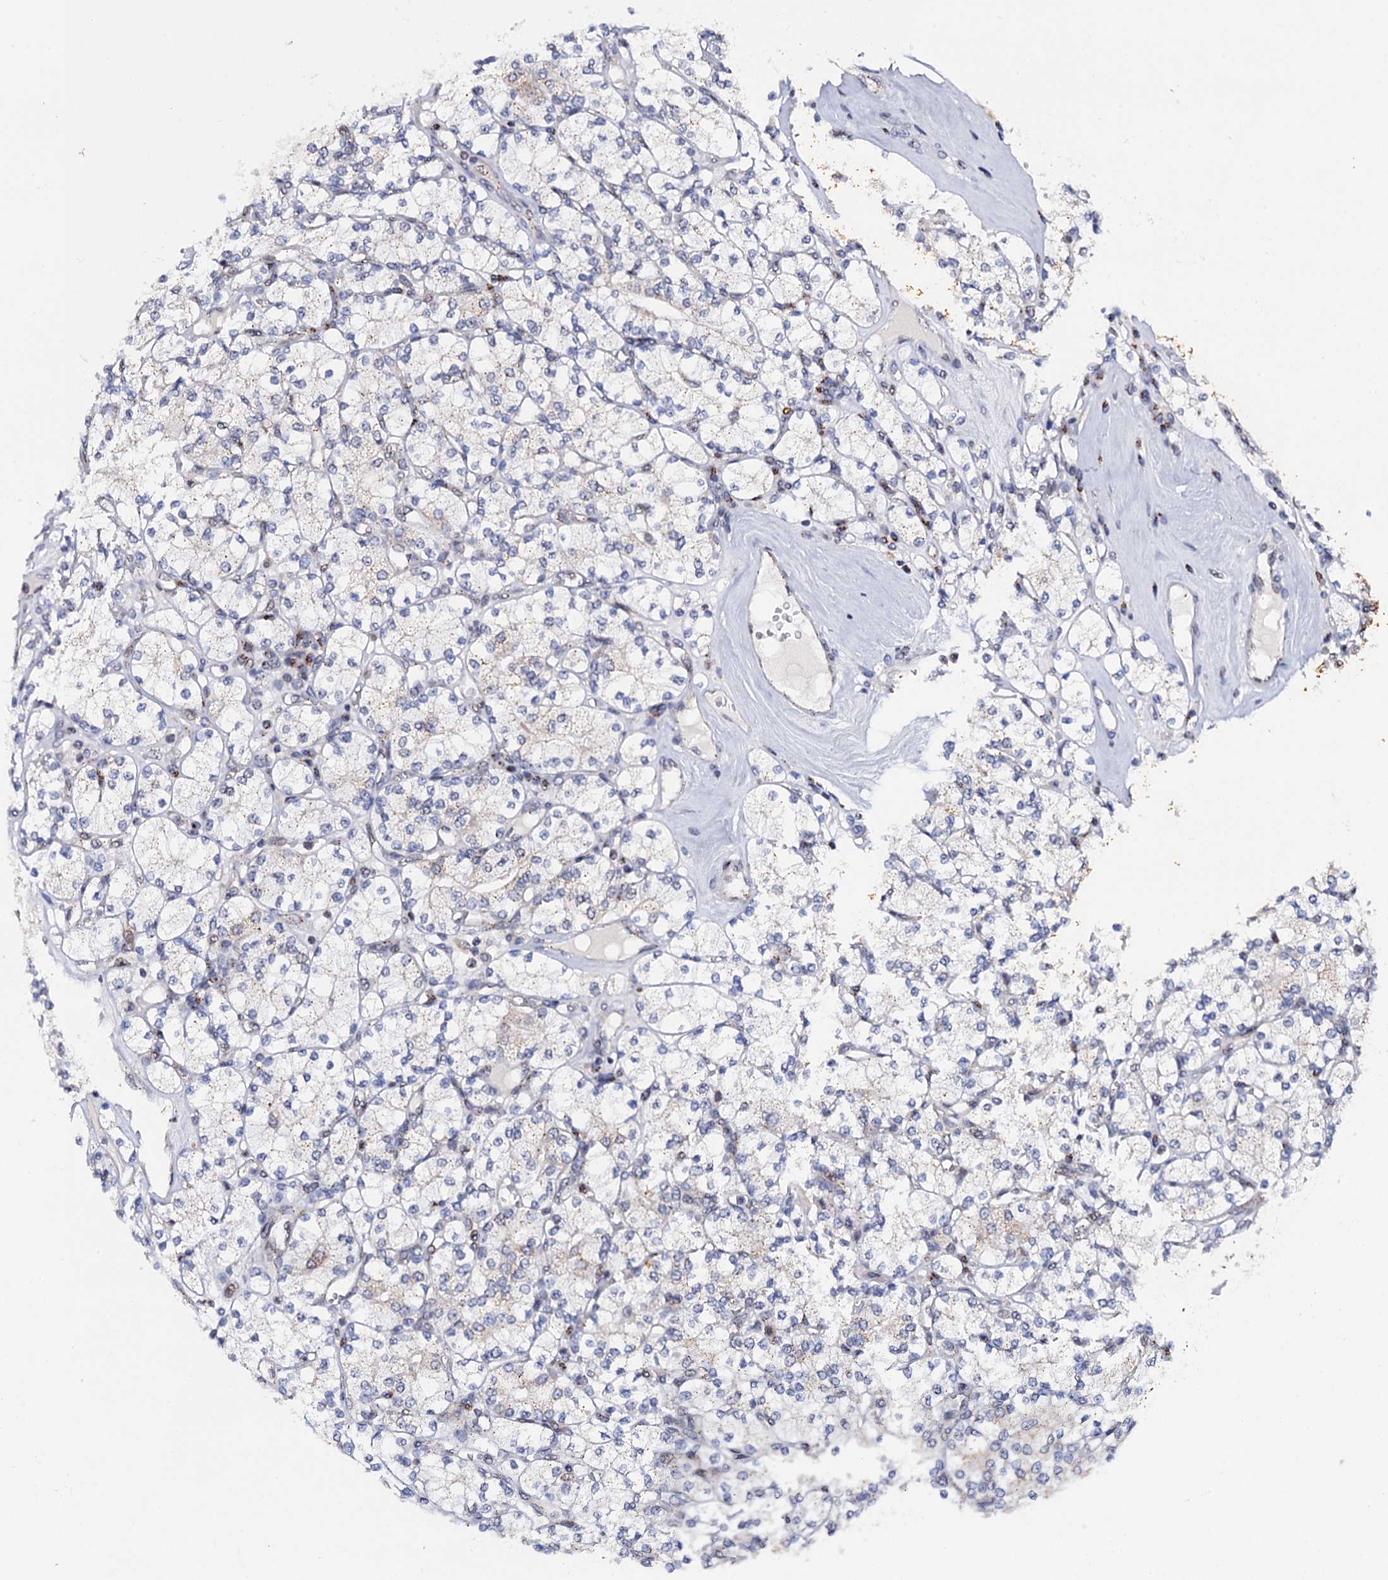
{"staining": {"intensity": "negative", "quantity": "none", "location": "none"}, "tissue": "renal cancer", "cell_type": "Tumor cells", "image_type": "cancer", "snomed": [{"axis": "morphology", "description": "Adenocarcinoma, NOS"}, {"axis": "topography", "description": "Kidney"}], "caption": "The immunohistochemistry (IHC) histopathology image has no significant positivity in tumor cells of renal cancer tissue.", "gene": "THAP2", "patient": {"sex": "male", "age": 77}}